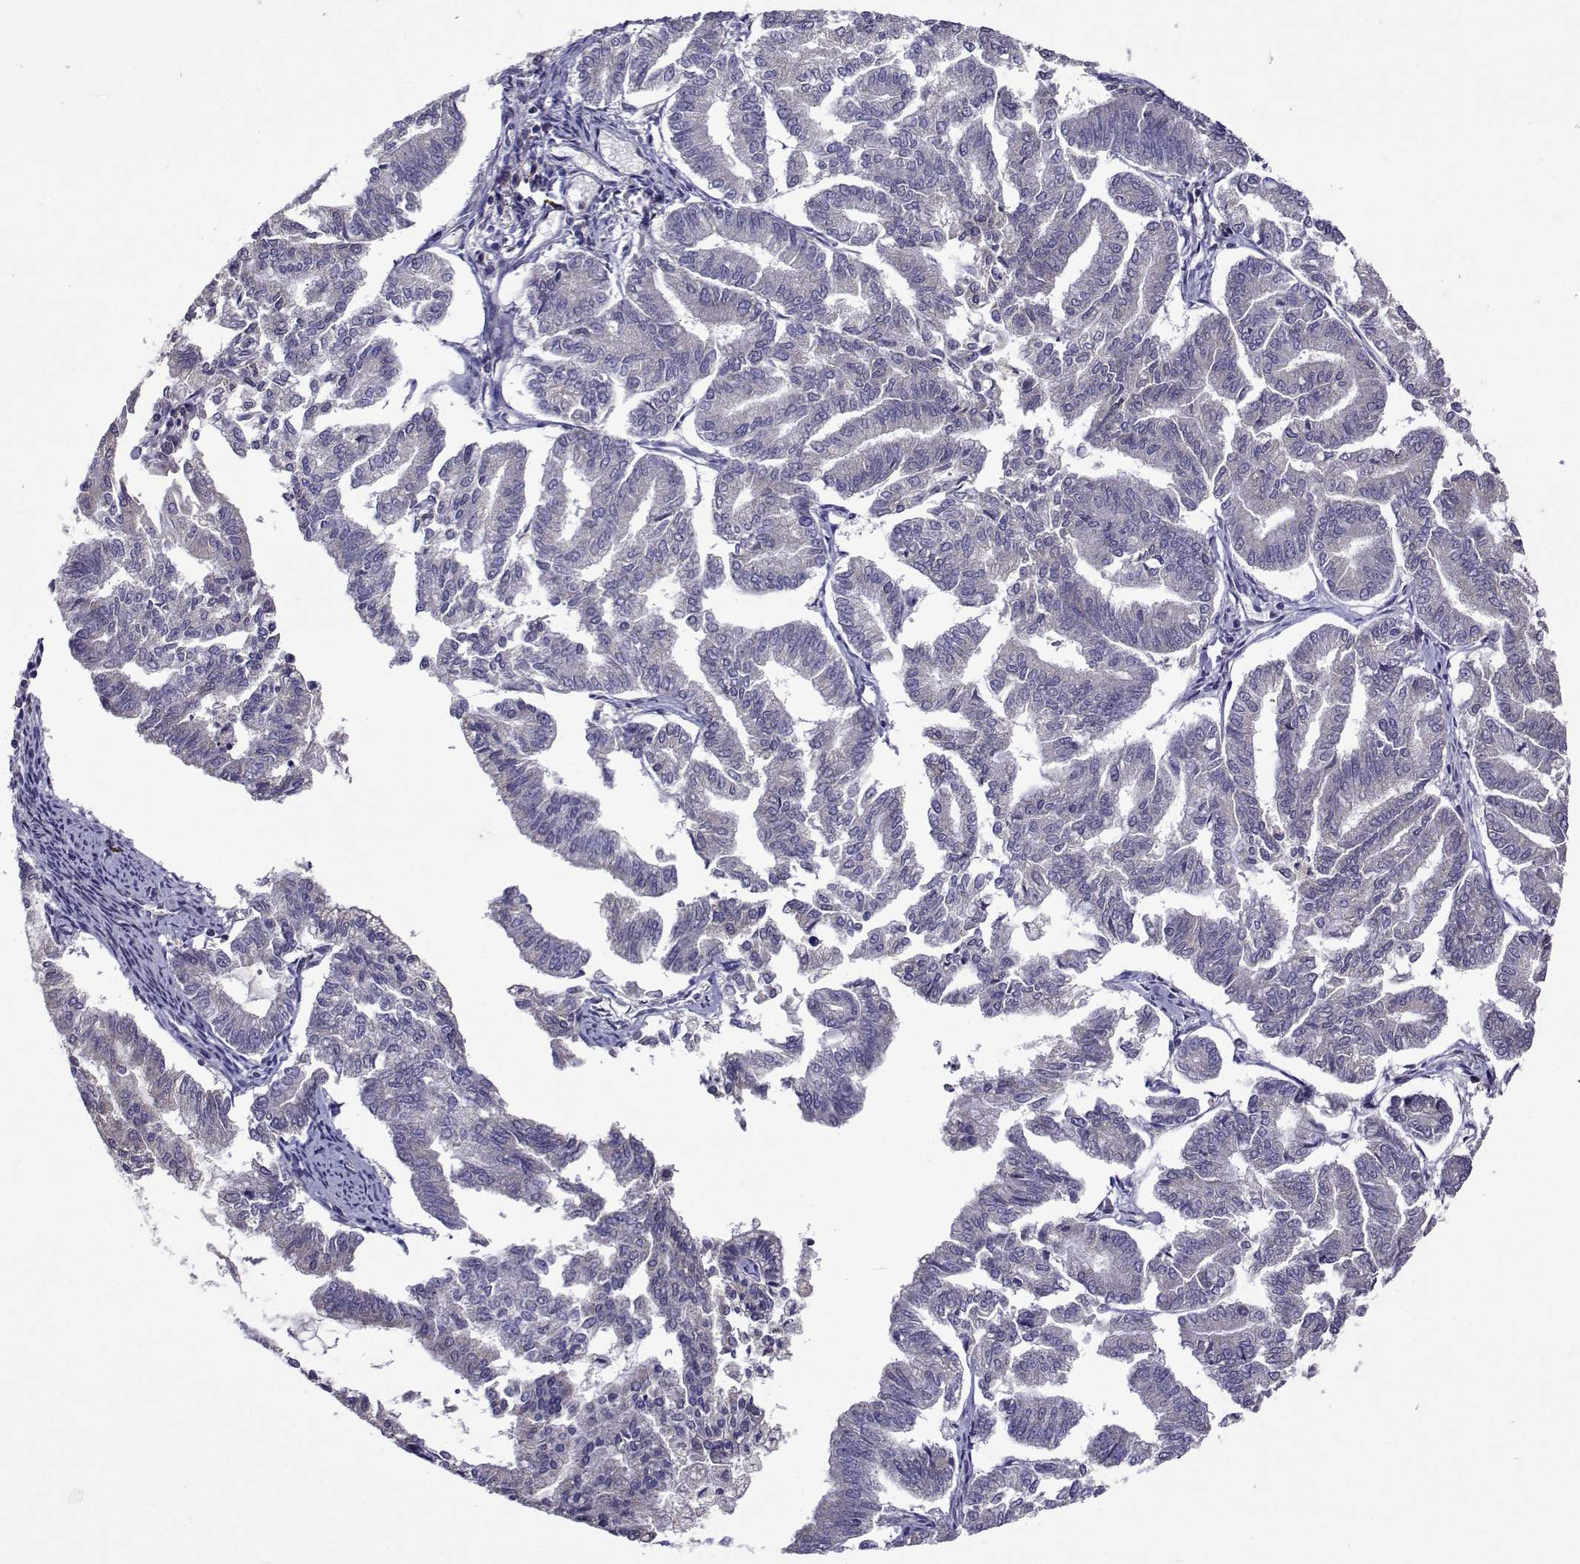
{"staining": {"intensity": "negative", "quantity": "none", "location": "none"}, "tissue": "endometrial cancer", "cell_type": "Tumor cells", "image_type": "cancer", "snomed": [{"axis": "morphology", "description": "Adenocarcinoma, NOS"}, {"axis": "topography", "description": "Endometrium"}], "caption": "High magnification brightfield microscopy of endometrial cancer (adenocarcinoma) stained with DAB (brown) and counterstained with hematoxylin (blue): tumor cells show no significant positivity.", "gene": "TARBP2", "patient": {"sex": "female", "age": 79}}